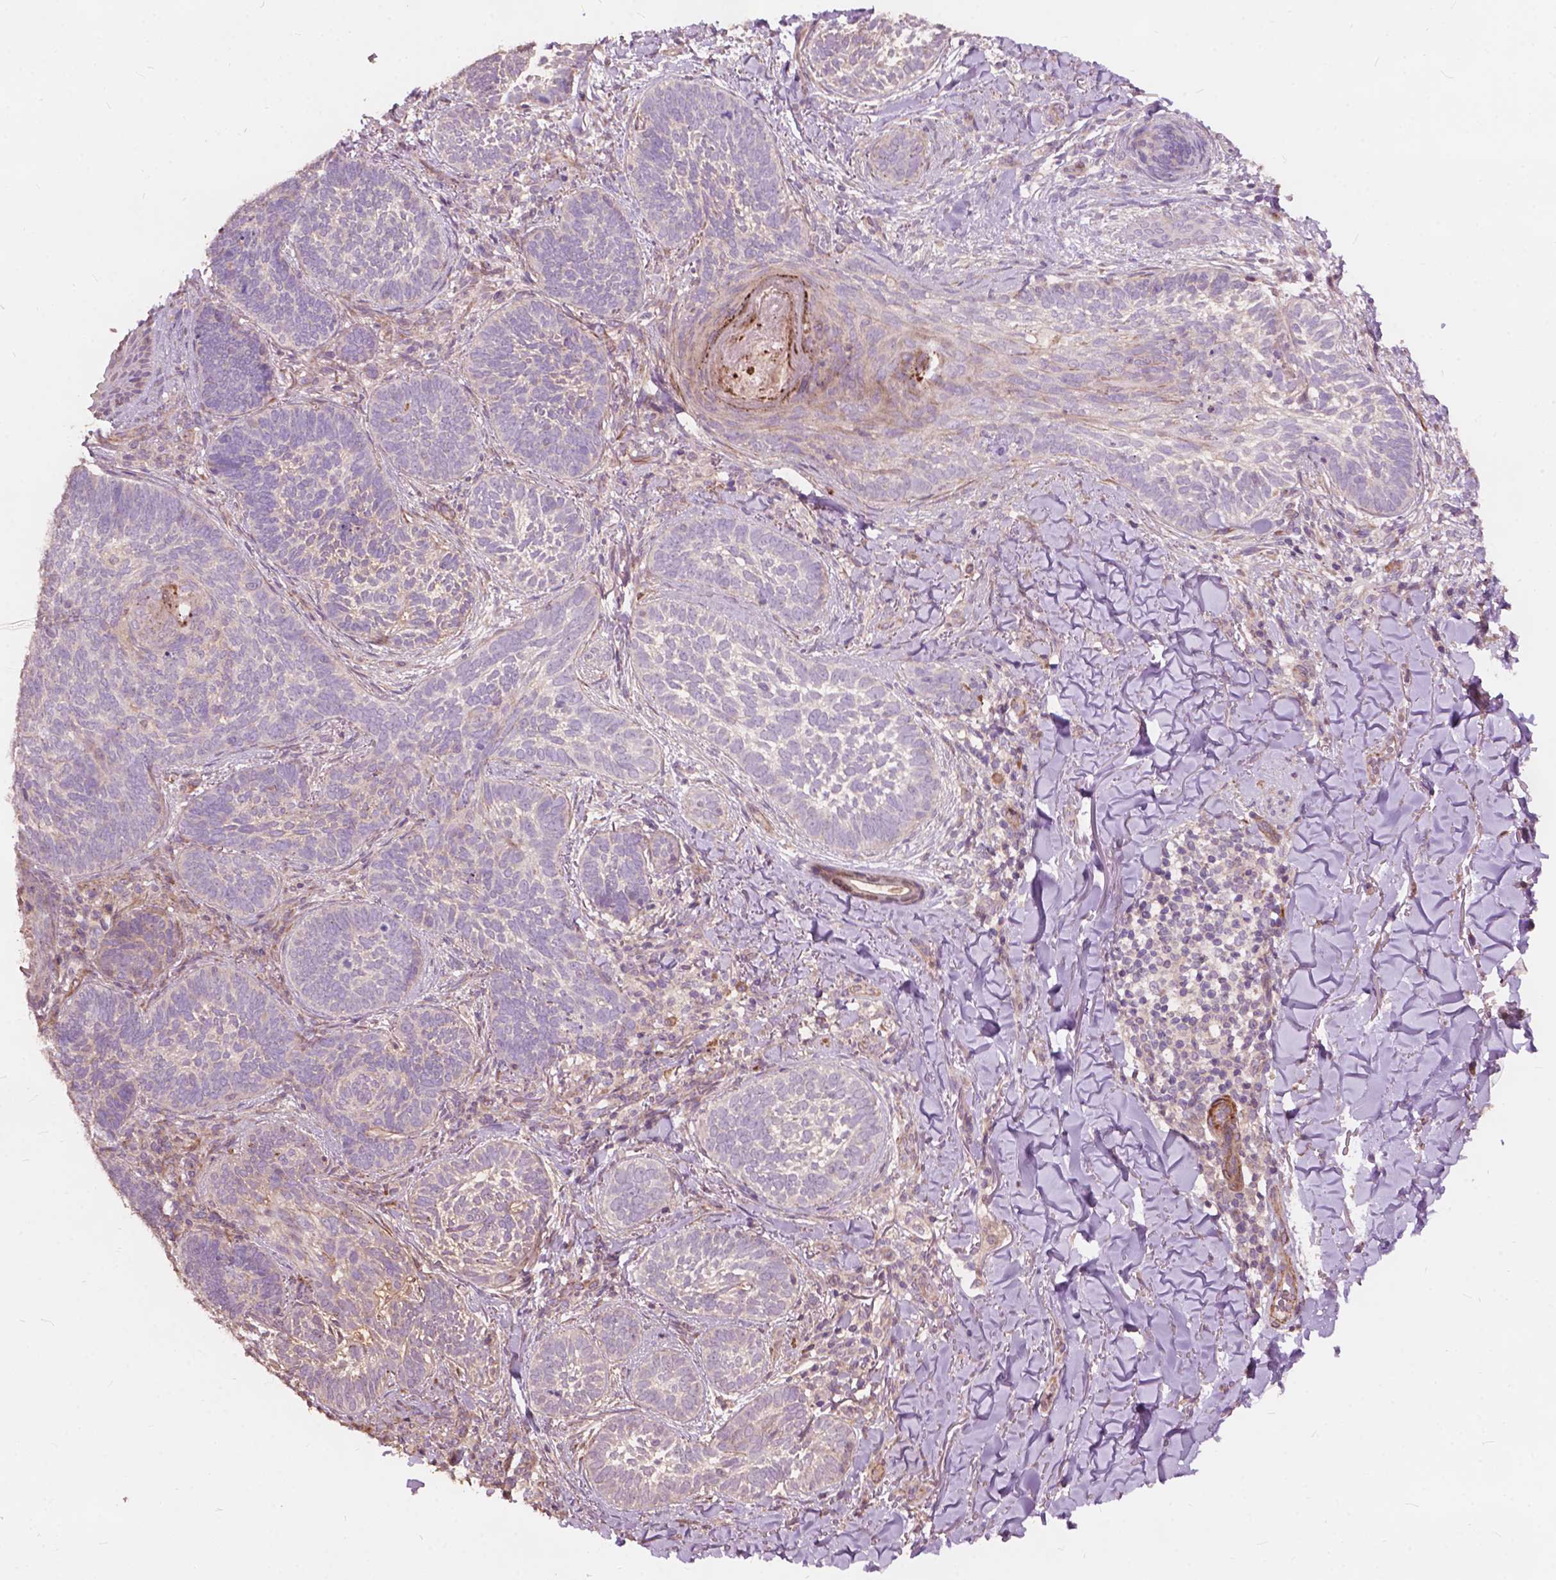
{"staining": {"intensity": "negative", "quantity": "none", "location": "none"}, "tissue": "skin cancer", "cell_type": "Tumor cells", "image_type": "cancer", "snomed": [{"axis": "morphology", "description": "Normal tissue, NOS"}, {"axis": "morphology", "description": "Basal cell carcinoma"}, {"axis": "topography", "description": "Skin"}], "caption": "IHC micrograph of human skin cancer (basal cell carcinoma) stained for a protein (brown), which shows no positivity in tumor cells.", "gene": "FNIP1", "patient": {"sex": "male", "age": 46}}